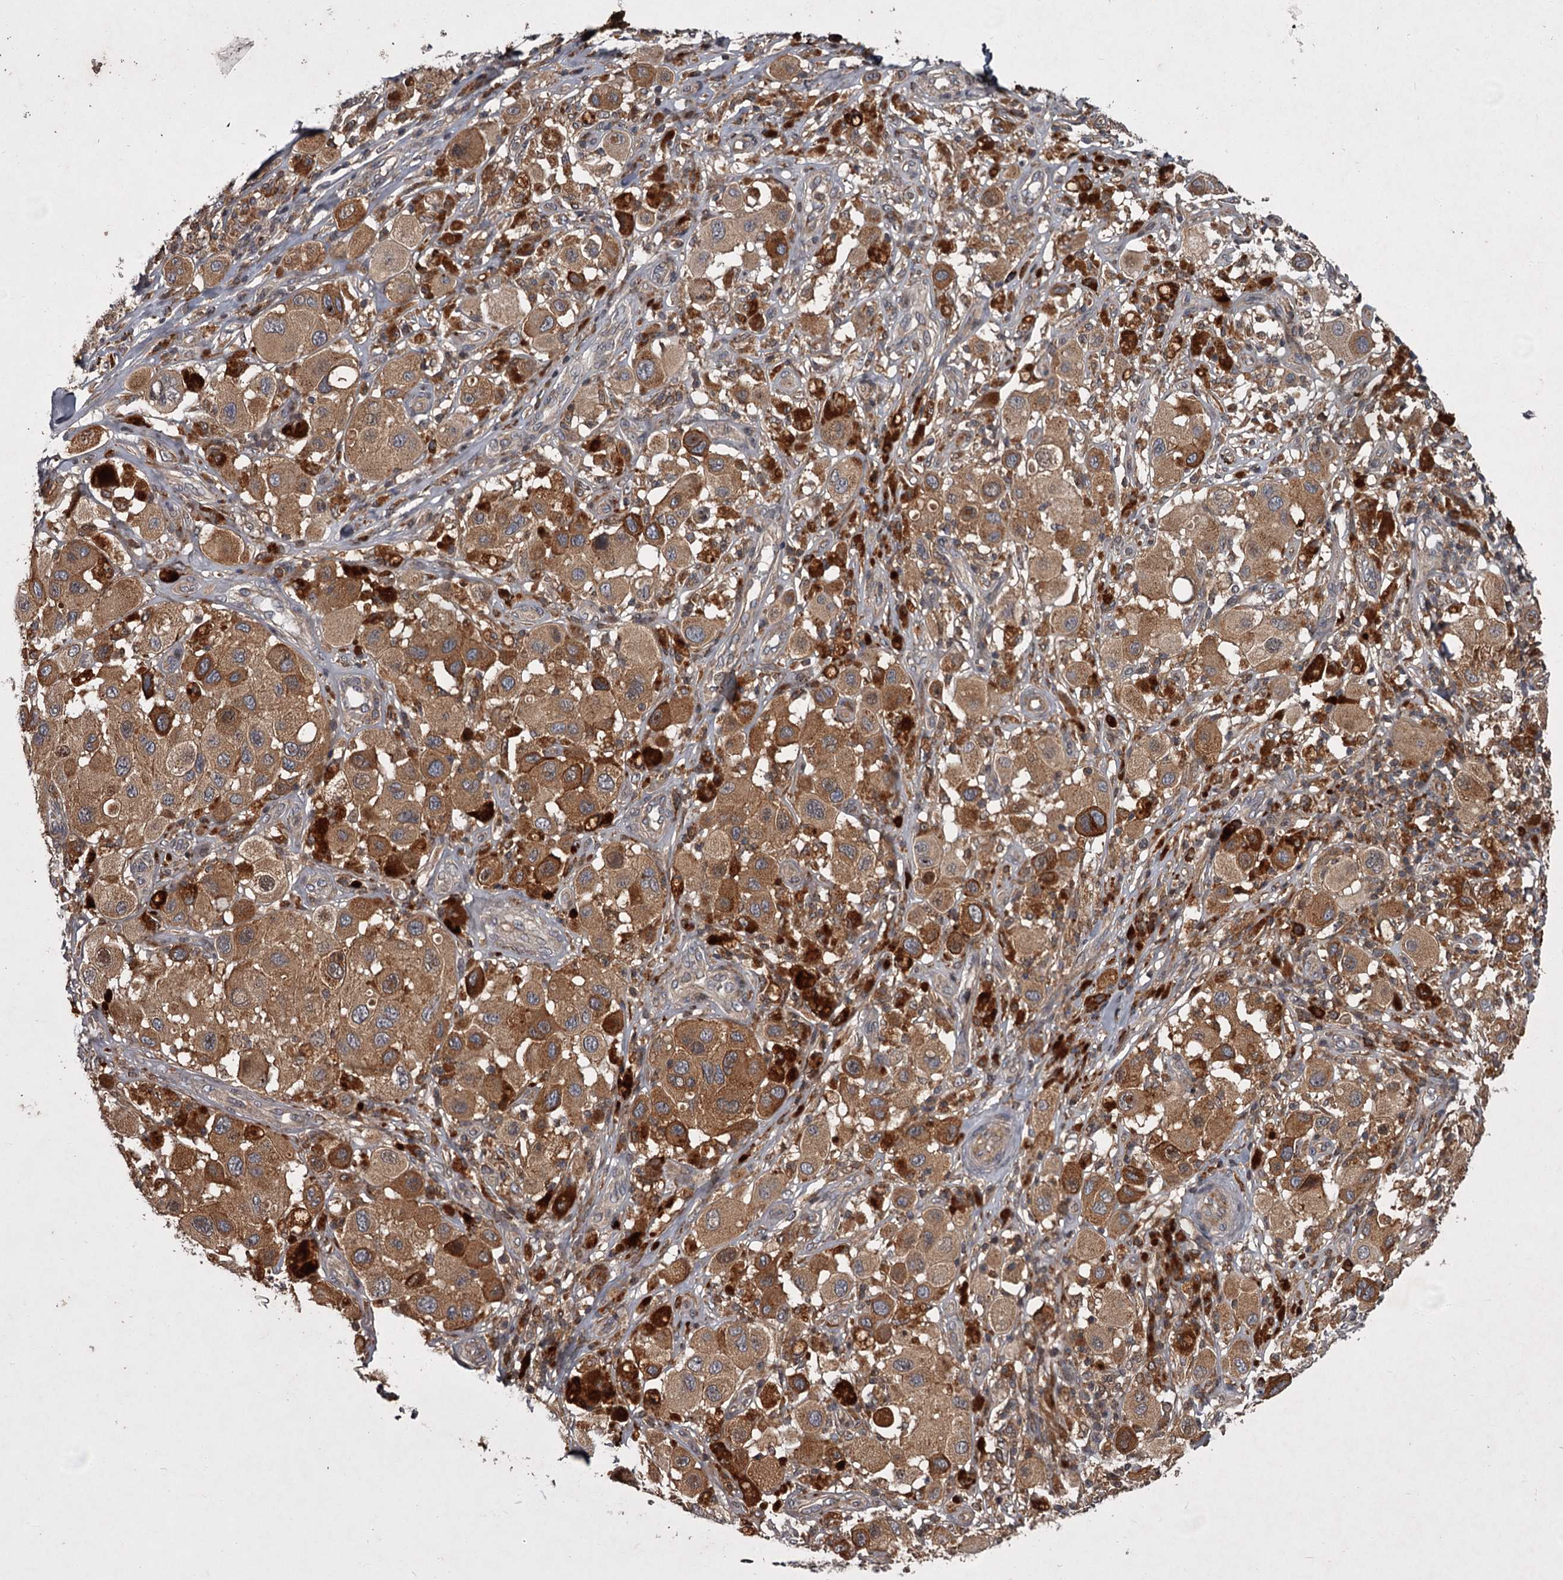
{"staining": {"intensity": "moderate", "quantity": ">75%", "location": "cytoplasmic/membranous"}, "tissue": "melanoma", "cell_type": "Tumor cells", "image_type": "cancer", "snomed": [{"axis": "morphology", "description": "Malignant melanoma, Metastatic site"}, {"axis": "topography", "description": "Skin"}], "caption": "Immunohistochemistry photomicrograph of melanoma stained for a protein (brown), which displays medium levels of moderate cytoplasmic/membranous positivity in approximately >75% of tumor cells.", "gene": "UNC93B1", "patient": {"sex": "male", "age": 41}}